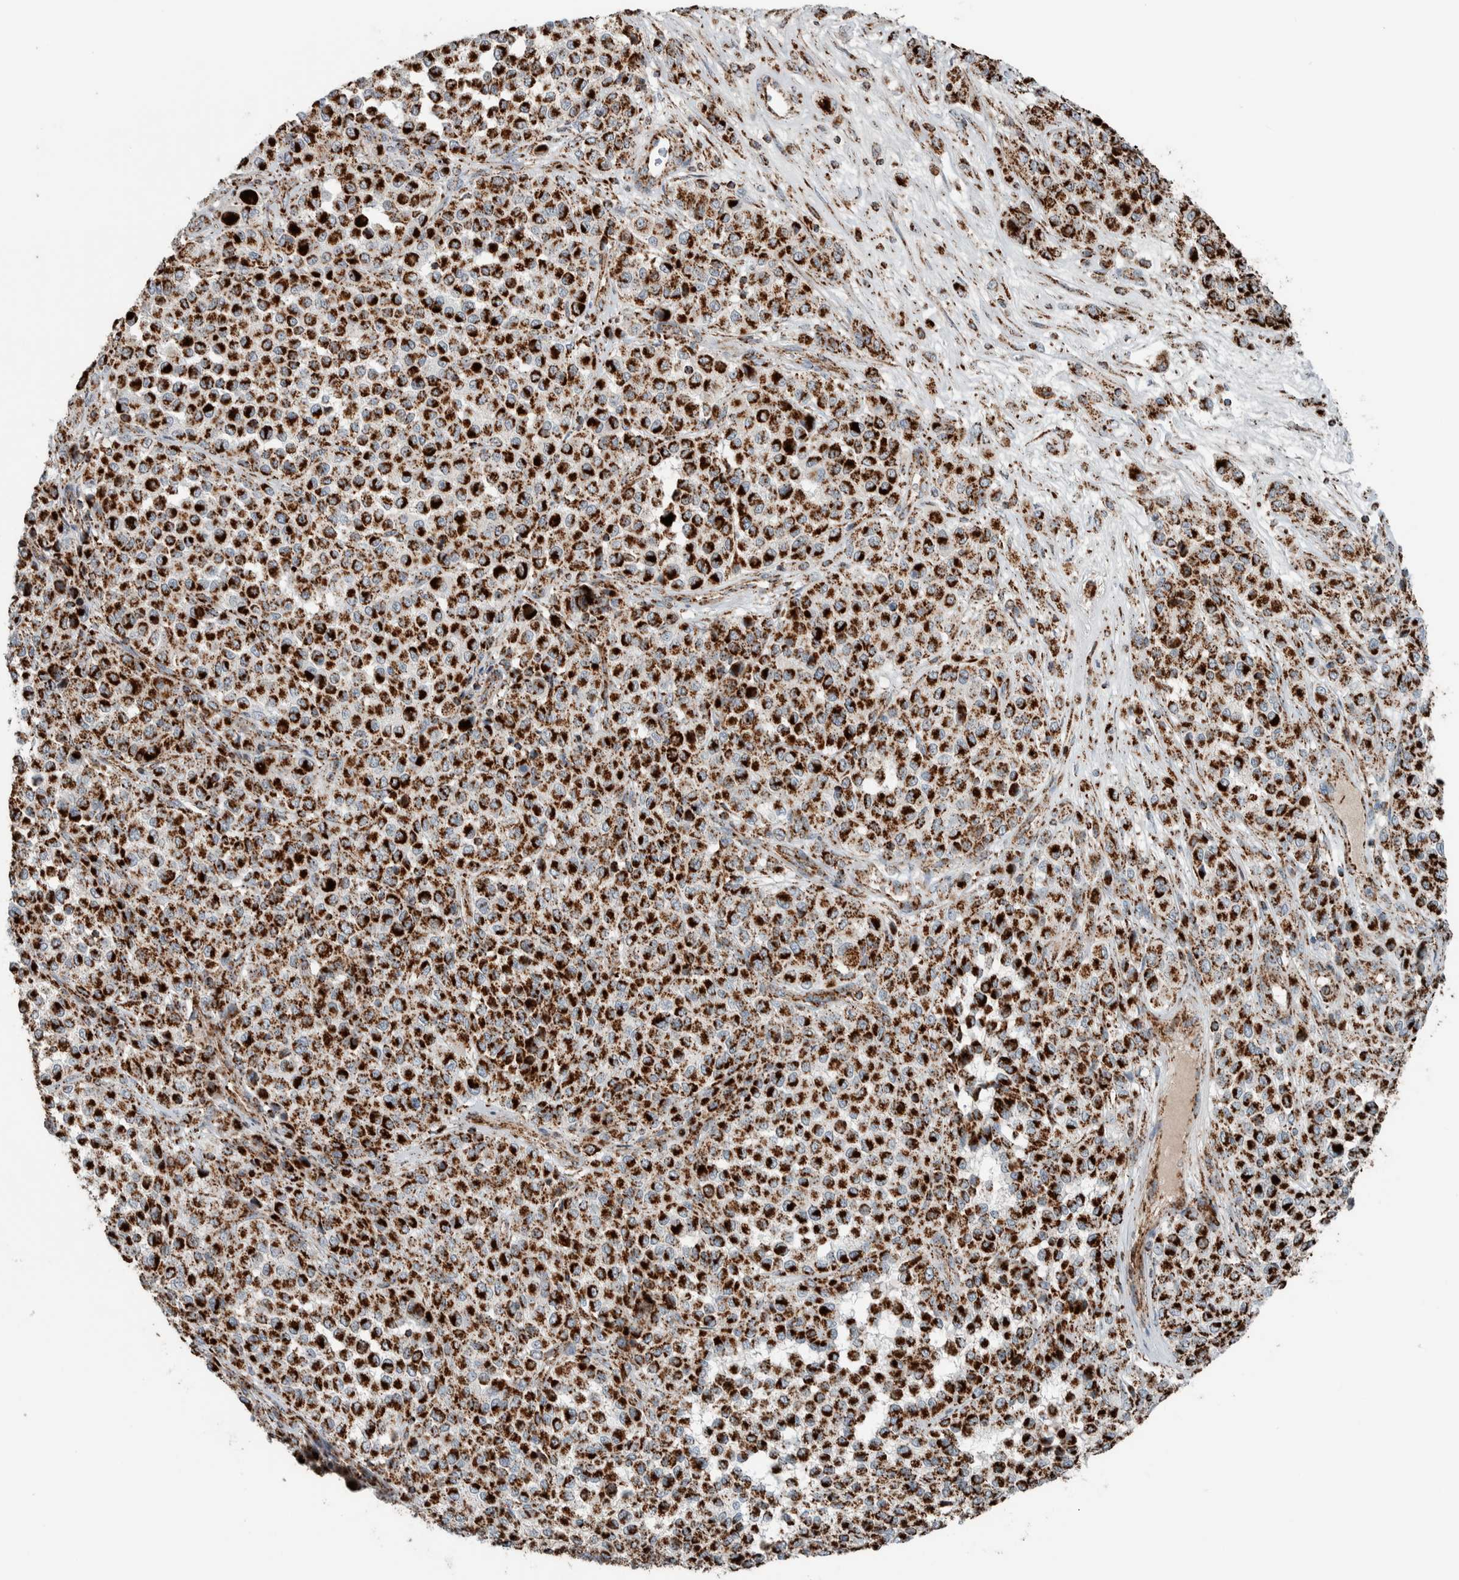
{"staining": {"intensity": "strong", "quantity": ">75%", "location": "cytoplasmic/membranous"}, "tissue": "melanoma", "cell_type": "Tumor cells", "image_type": "cancer", "snomed": [{"axis": "morphology", "description": "Malignant melanoma, Metastatic site"}, {"axis": "topography", "description": "Pancreas"}], "caption": "Protein expression analysis of human malignant melanoma (metastatic site) reveals strong cytoplasmic/membranous expression in about >75% of tumor cells.", "gene": "CNTROB", "patient": {"sex": "female", "age": 30}}